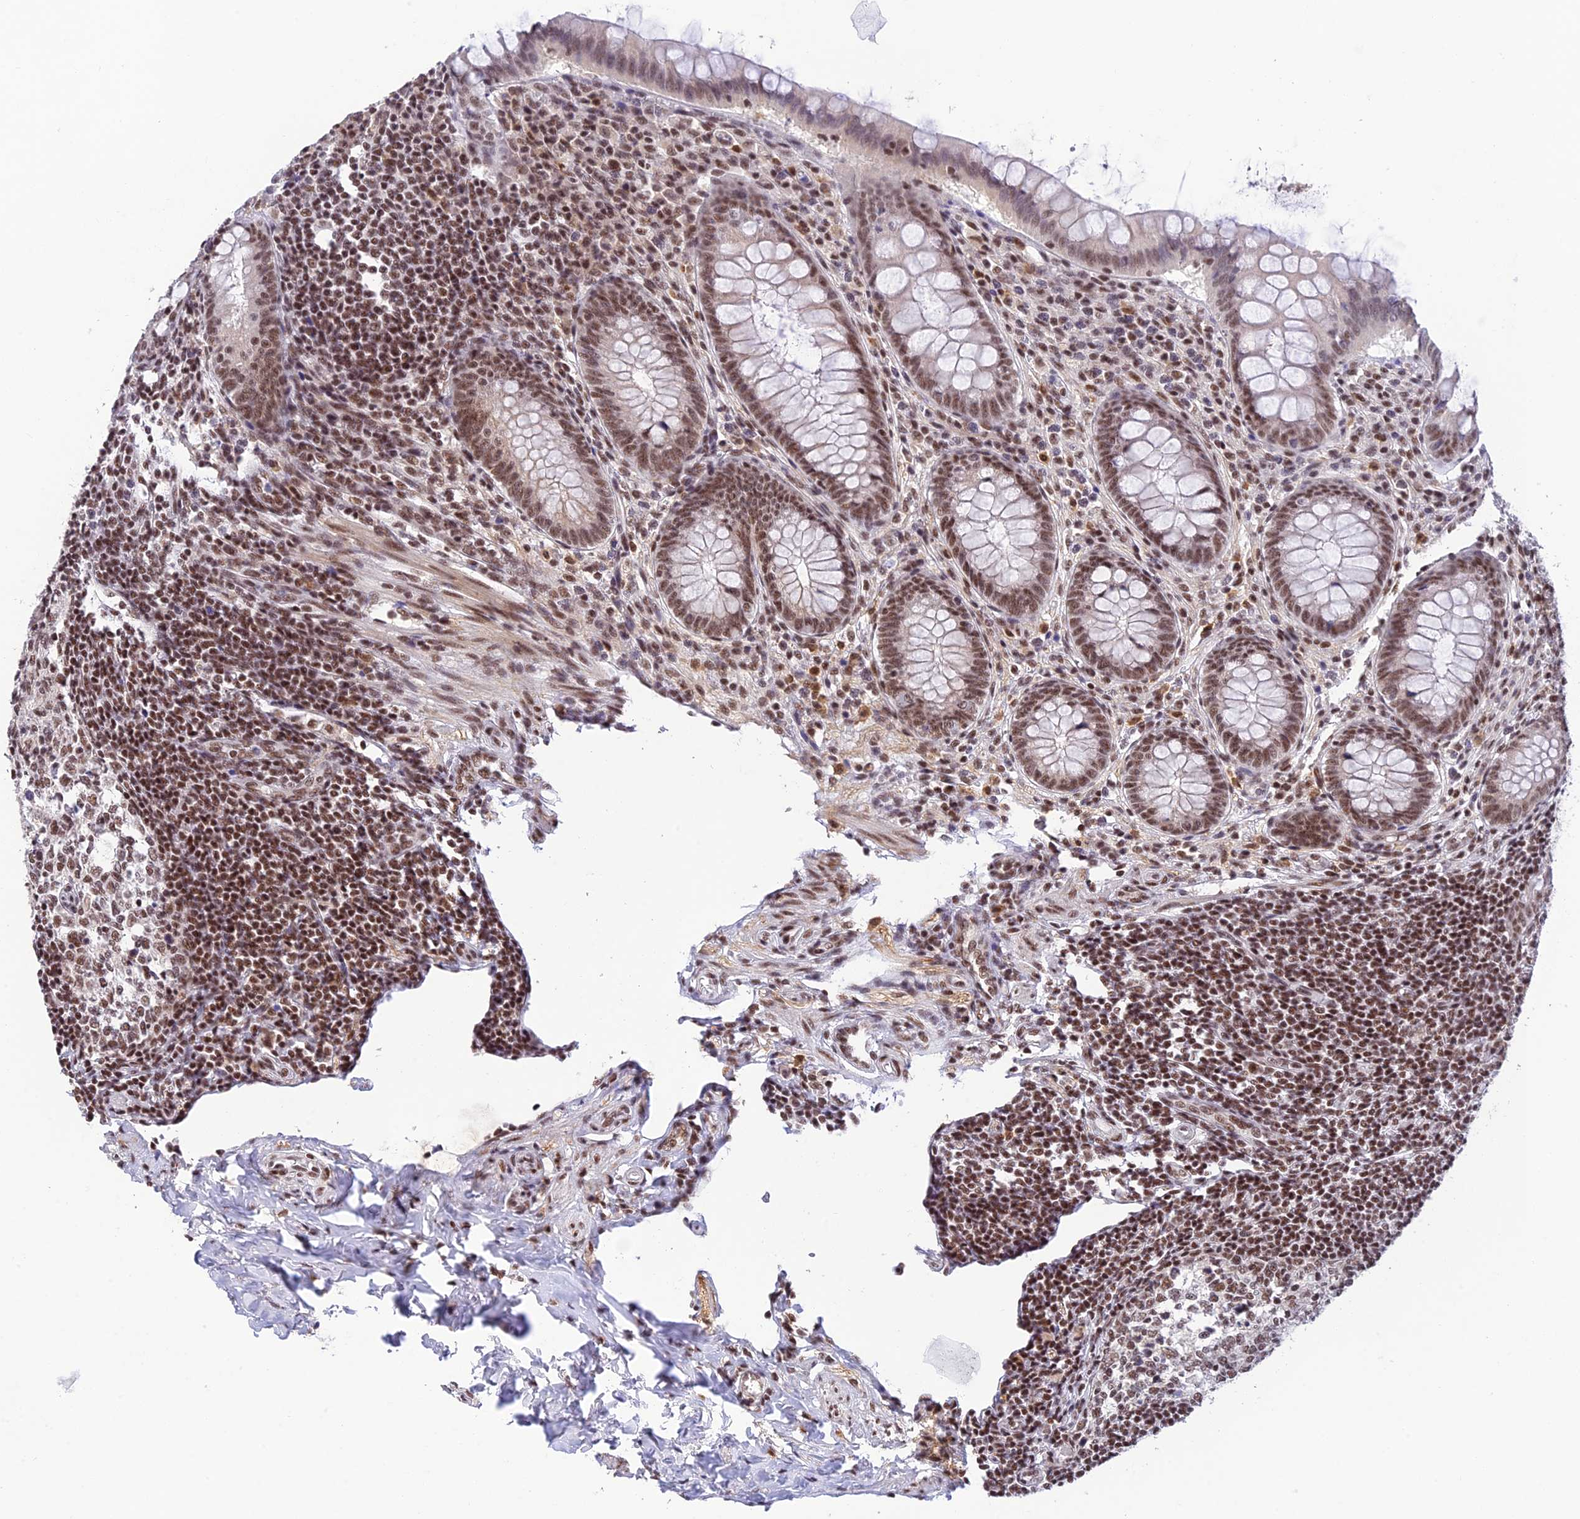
{"staining": {"intensity": "moderate", "quantity": ">75%", "location": "nuclear"}, "tissue": "appendix", "cell_type": "Glandular cells", "image_type": "normal", "snomed": [{"axis": "morphology", "description": "Normal tissue, NOS"}, {"axis": "topography", "description": "Appendix"}], "caption": "Immunohistochemistry (IHC) of normal human appendix displays medium levels of moderate nuclear expression in about >75% of glandular cells.", "gene": "THAP11", "patient": {"sex": "female", "age": 33}}